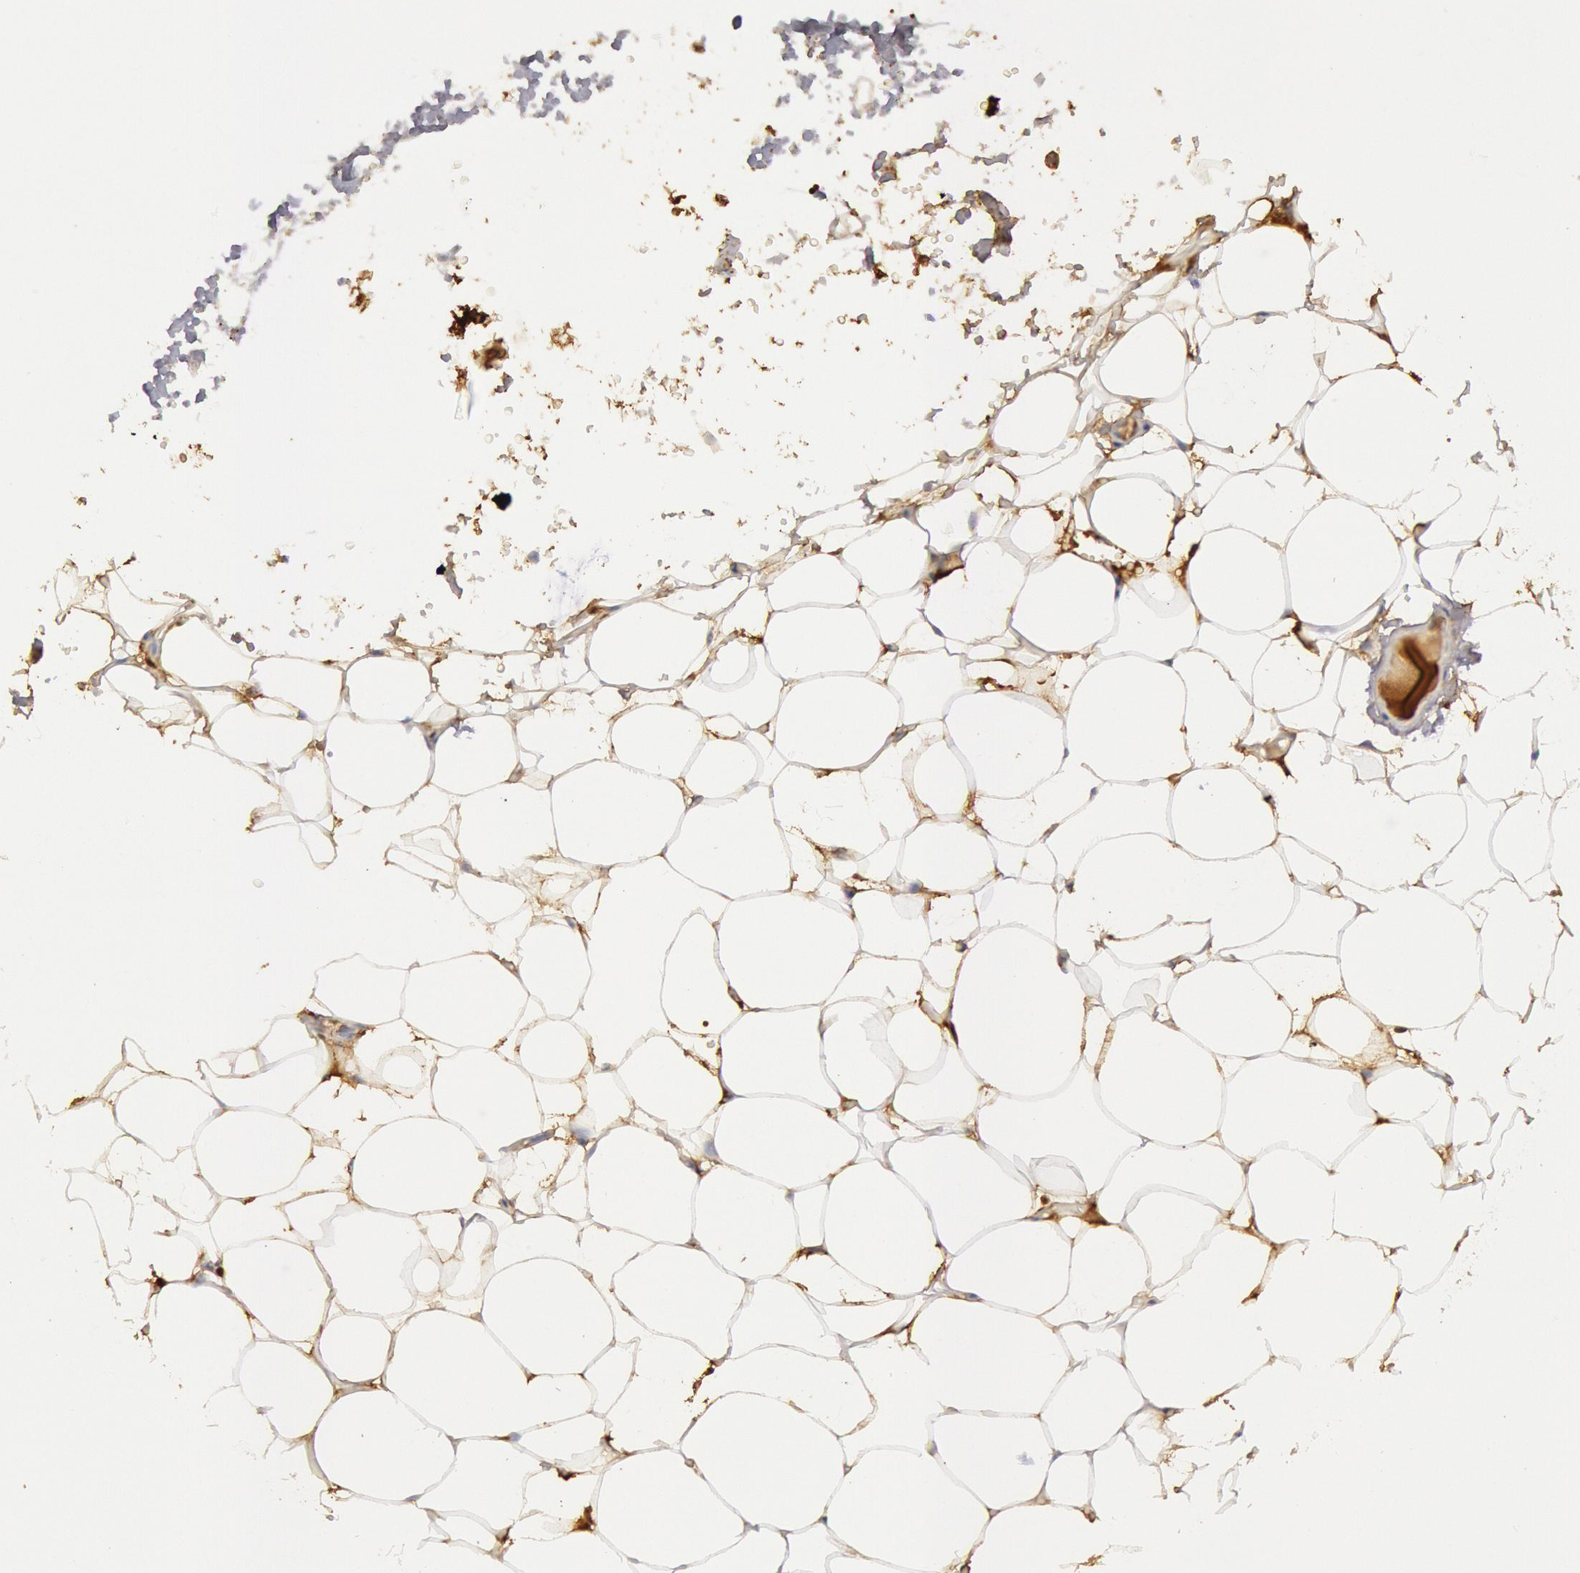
{"staining": {"intensity": "strong", "quantity": ">75%", "location": "cytoplasmic/membranous"}, "tissue": "adipose tissue", "cell_type": "Adipocytes", "image_type": "normal", "snomed": [{"axis": "morphology", "description": "Normal tissue, NOS"}, {"axis": "morphology", "description": "Fibrosis, NOS"}, {"axis": "topography", "description": "Breast"}], "caption": "The image demonstrates a brown stain indicating the presence of a protein in the cytoplasmic/membranous of adipocytes in adipose tissue. (brown staining indicates protein expression, while blue staining denotes nuclei).", "gene": "IGHA1", "patient": {"sex": "female", "age": 24}}